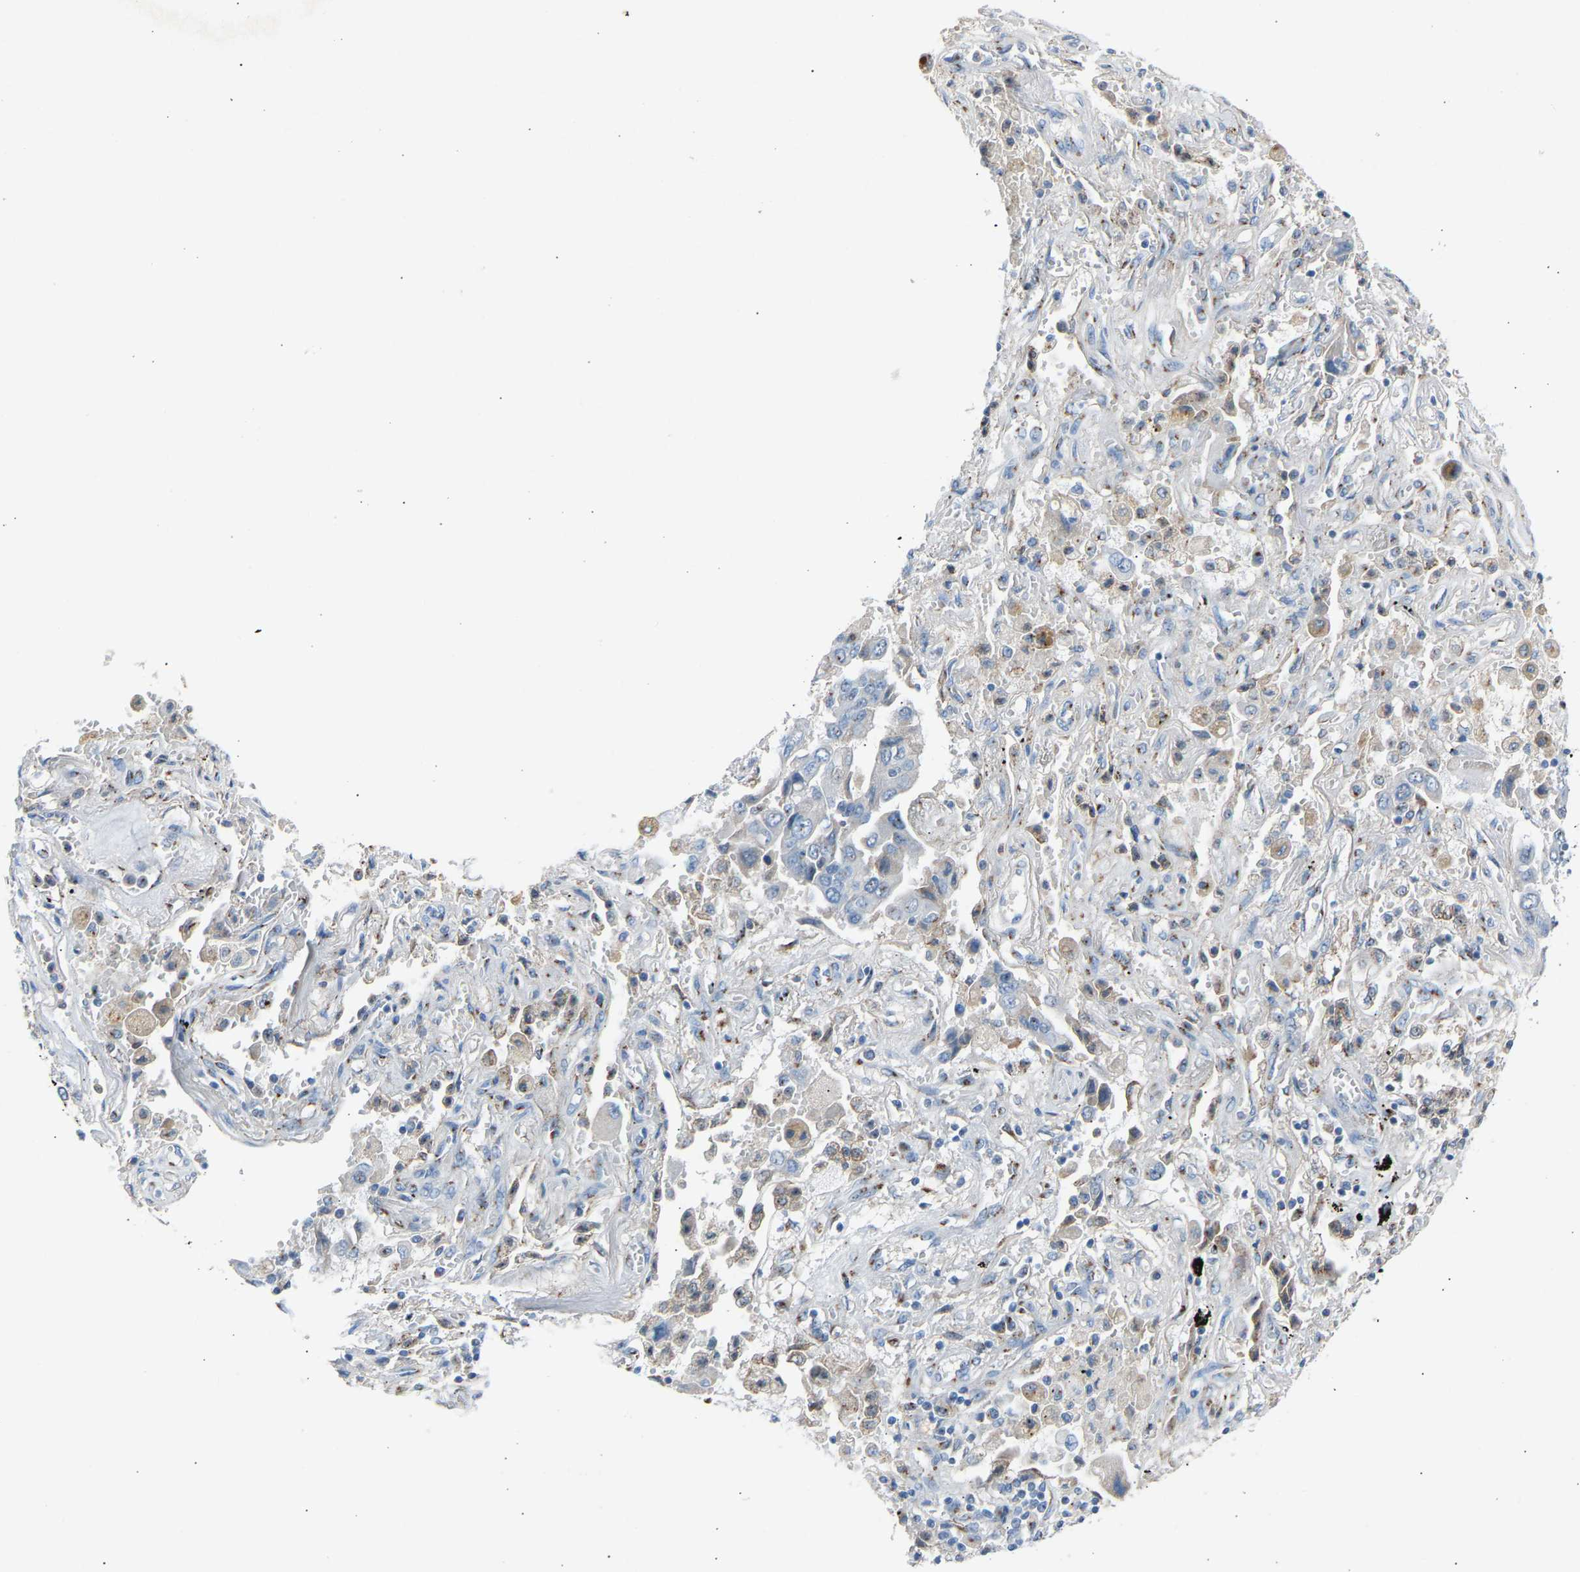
{"staining": {"intensity": "weak", "quantity": "<25%", "location": "cytoplasmic/membranous"}, "tissue": "lung cancer", "cell_type": "Tumor cells", "image_type": "cancer", "snomed": [{"axis": "morphology", "description": "Adenocarcinoma, NOS"}, {"axis": "topography", "description": "Lung"}], "caption": "Immunohistochemistry (IHC) micrograph of human lung adenocarcinoma stained for a protein (brown), which exhibits no staining in tumor cells.", "gene": "CYREN", "patient": {"sex": "female", "age": 65}}